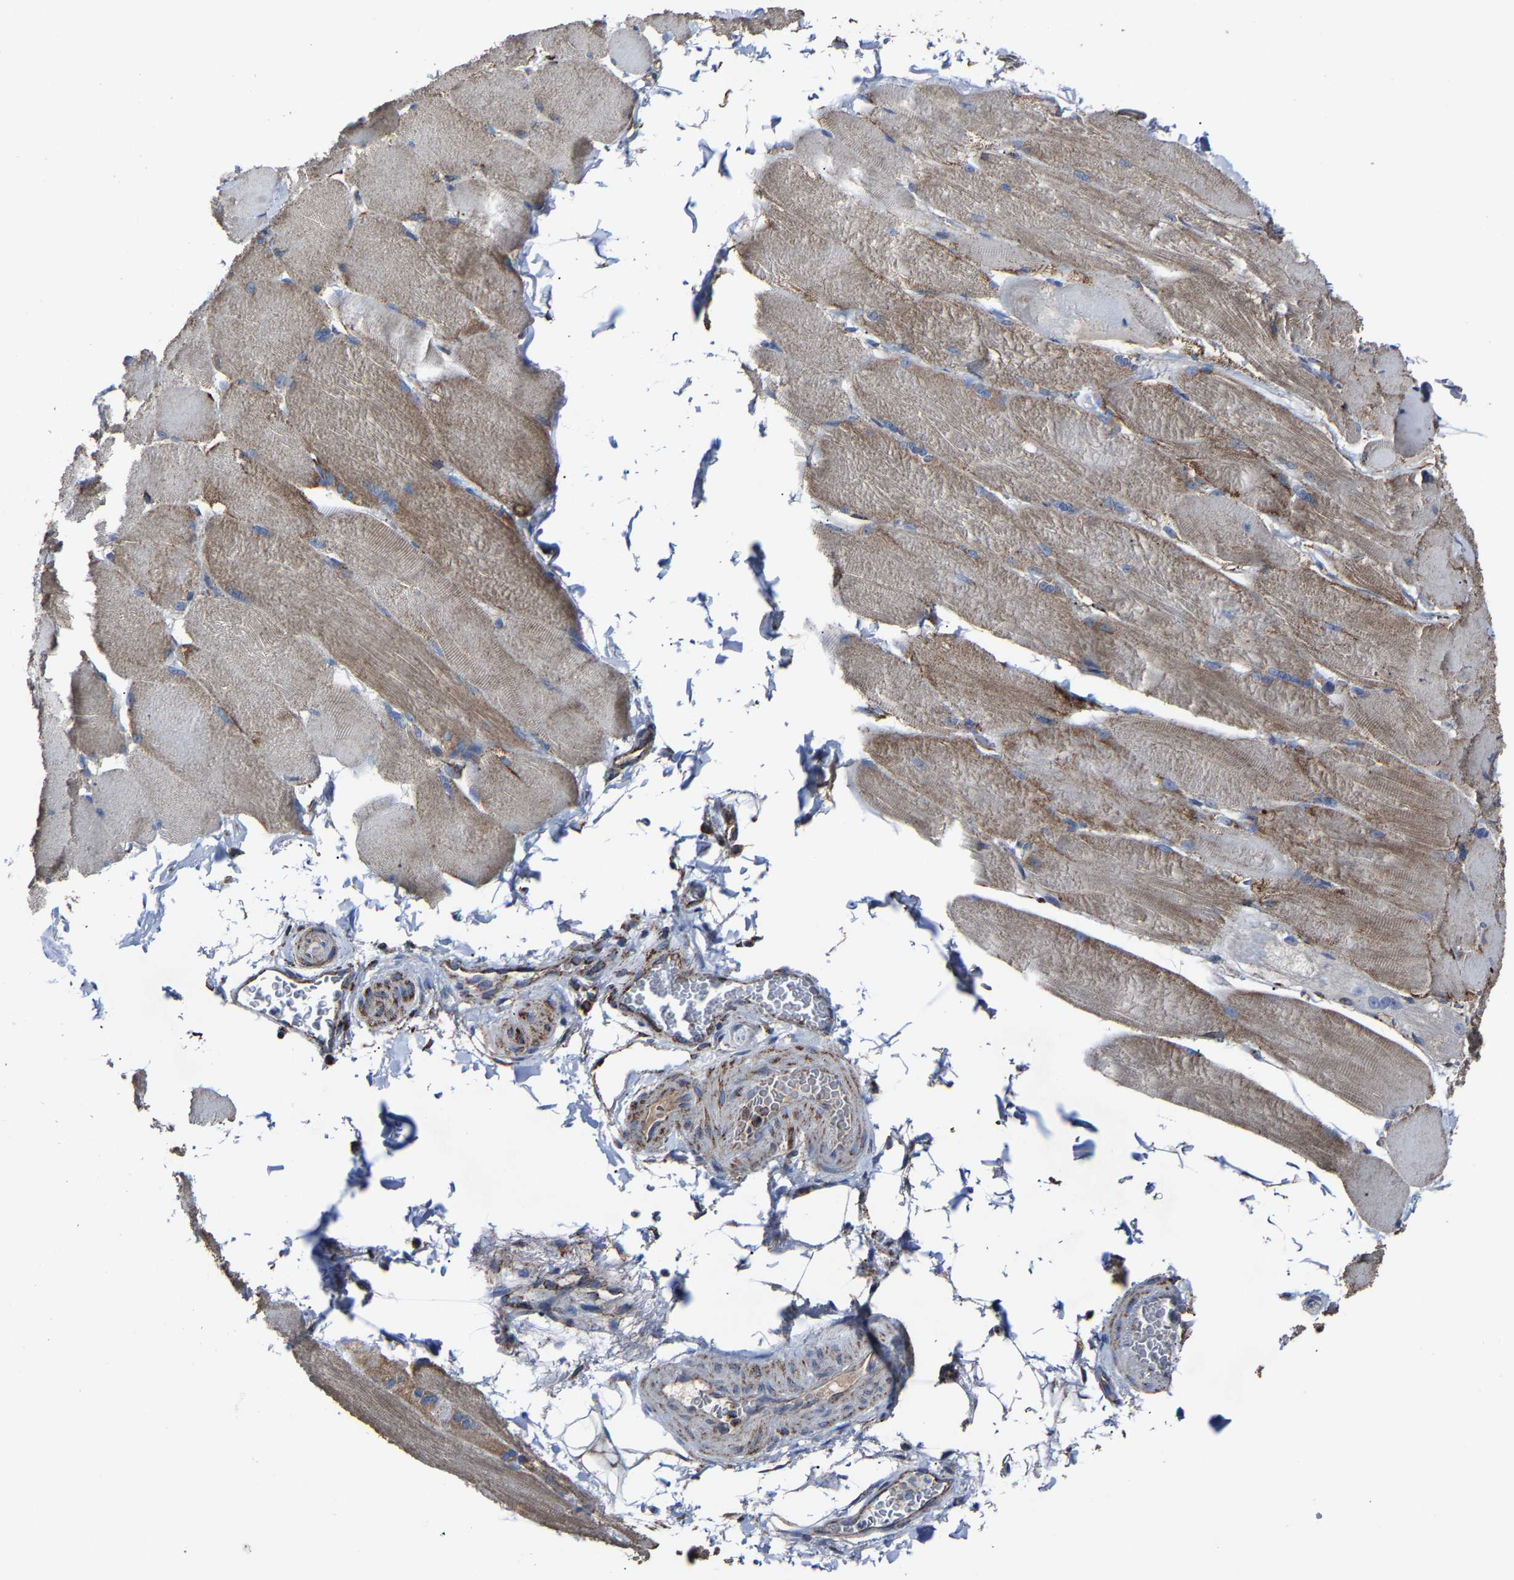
{"staining": {"intensity": "weak", "quantity": "25%-75%", "location": "cytoplasmic/membranous"}, "tissue": "skeletal muscle", "cell_type": "Myocytes", "image_type": "normal", "snomed": [{"axis": "morphology", "description": "Normal tissue, NOS"}, {"axis": "topography", "description": "Skin"}, {"axis": "topography", "description": "Skeletal muscle"}], "caption": "An immunohistochemistry (IHC) image of normal tissue is shown. Protein staining in brown shows weak cytoplasmic/membranous positivity in skeletal muscle within myocytes.", "gene": "NDUFV3", "patient": {"sex": "male", "age": 83}}